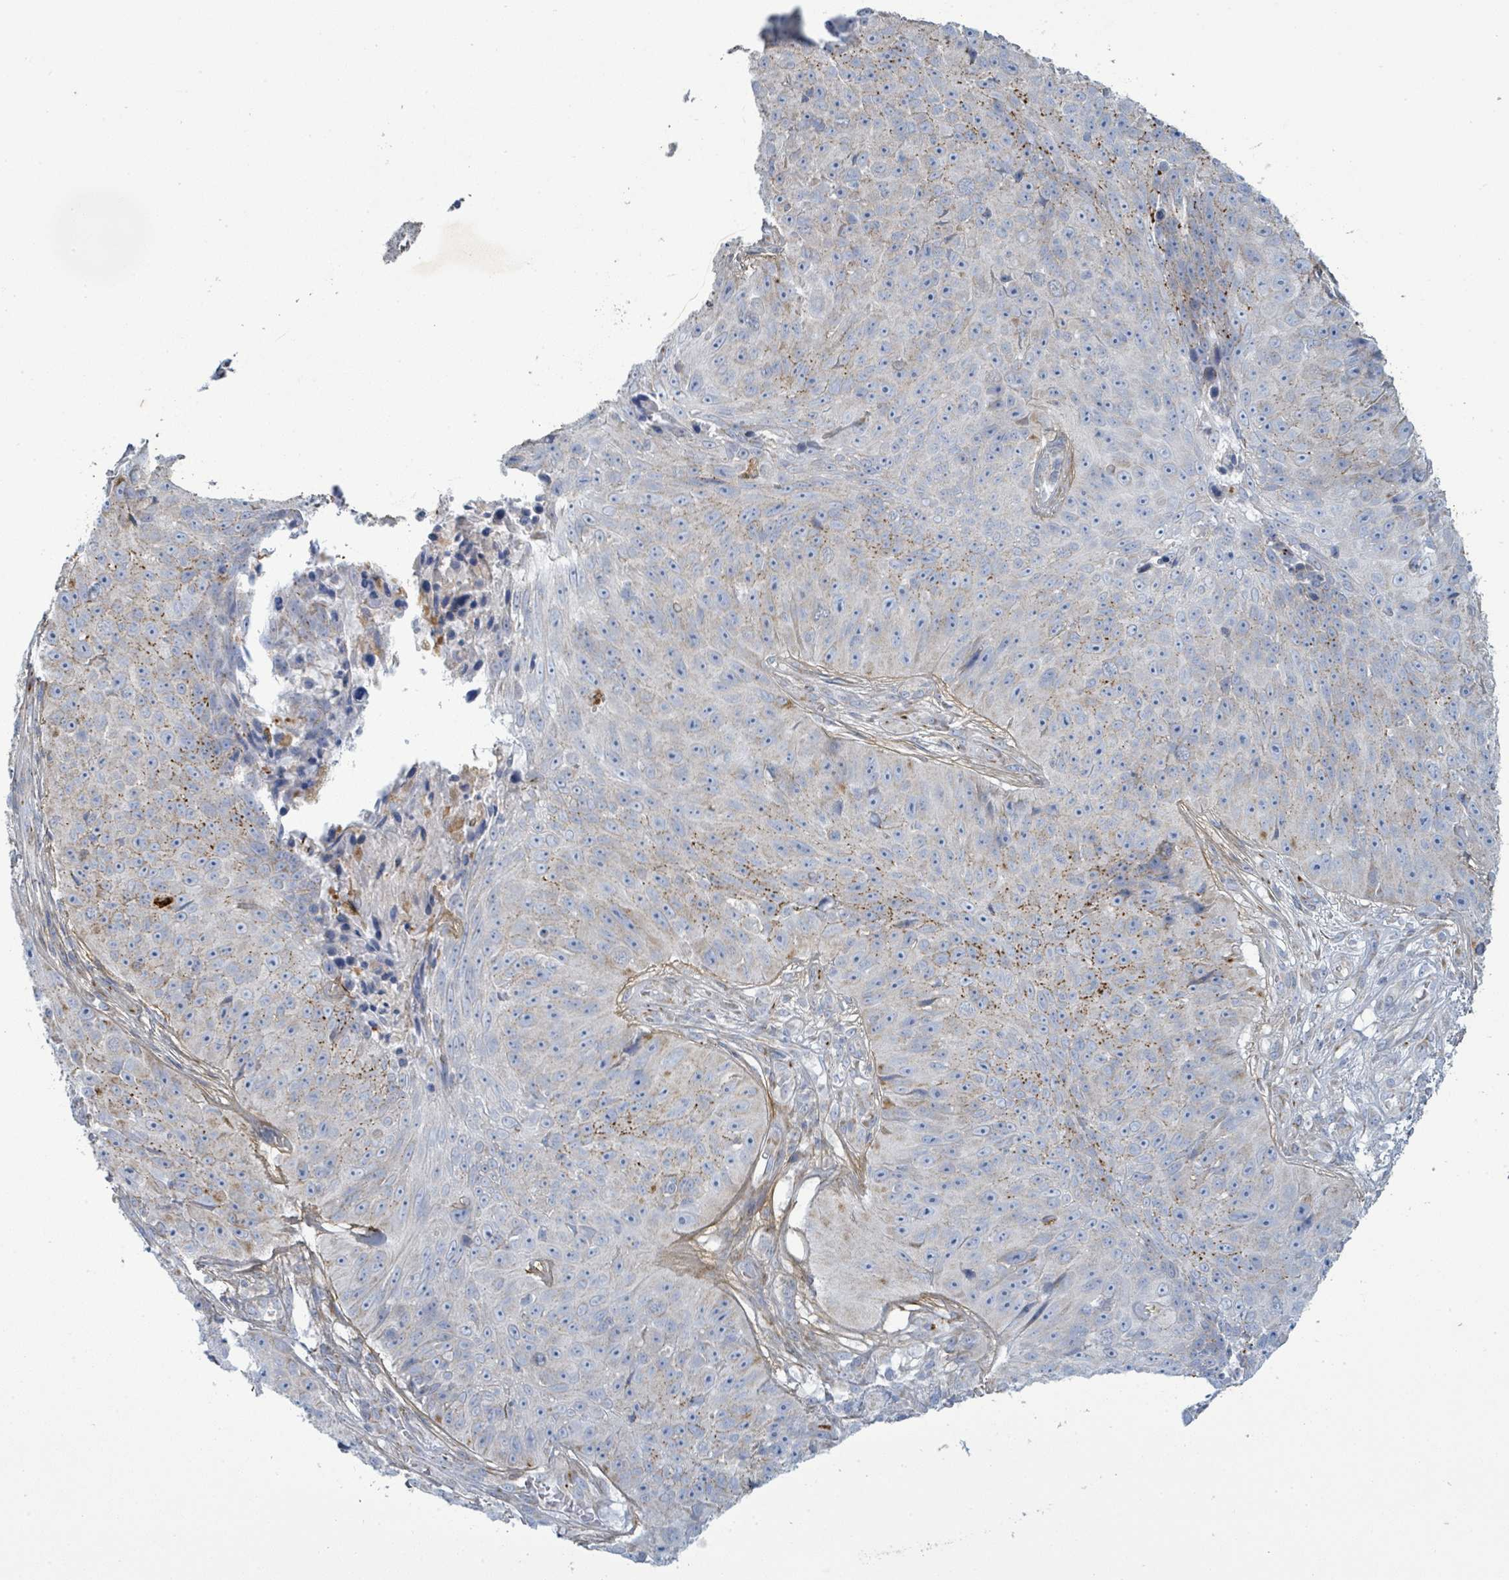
{"staining": {"intensity": "moderate", "quantity": "<25%", "location": "cytoplasmic/membranous"}, "tissue": "skin cancer", "cell_type": "Tumor cells", "image_type": "cancer", "snomed": [{"axis": "morphology", "description": "Squamous cell carcinoma, NOS"}, {"axis": "topography", "description": "Skin"}], "caption": "Immunohistochemistry (DAB (3,3'-diaminobenzidine)) staining of human skin squamous cell carcinoma exhibits moderate cytoplasmic/membranous protein expression in about <25% of tumor cells.", "gene": "ALG12", "patient": {"sex": "female", "age": 87}}